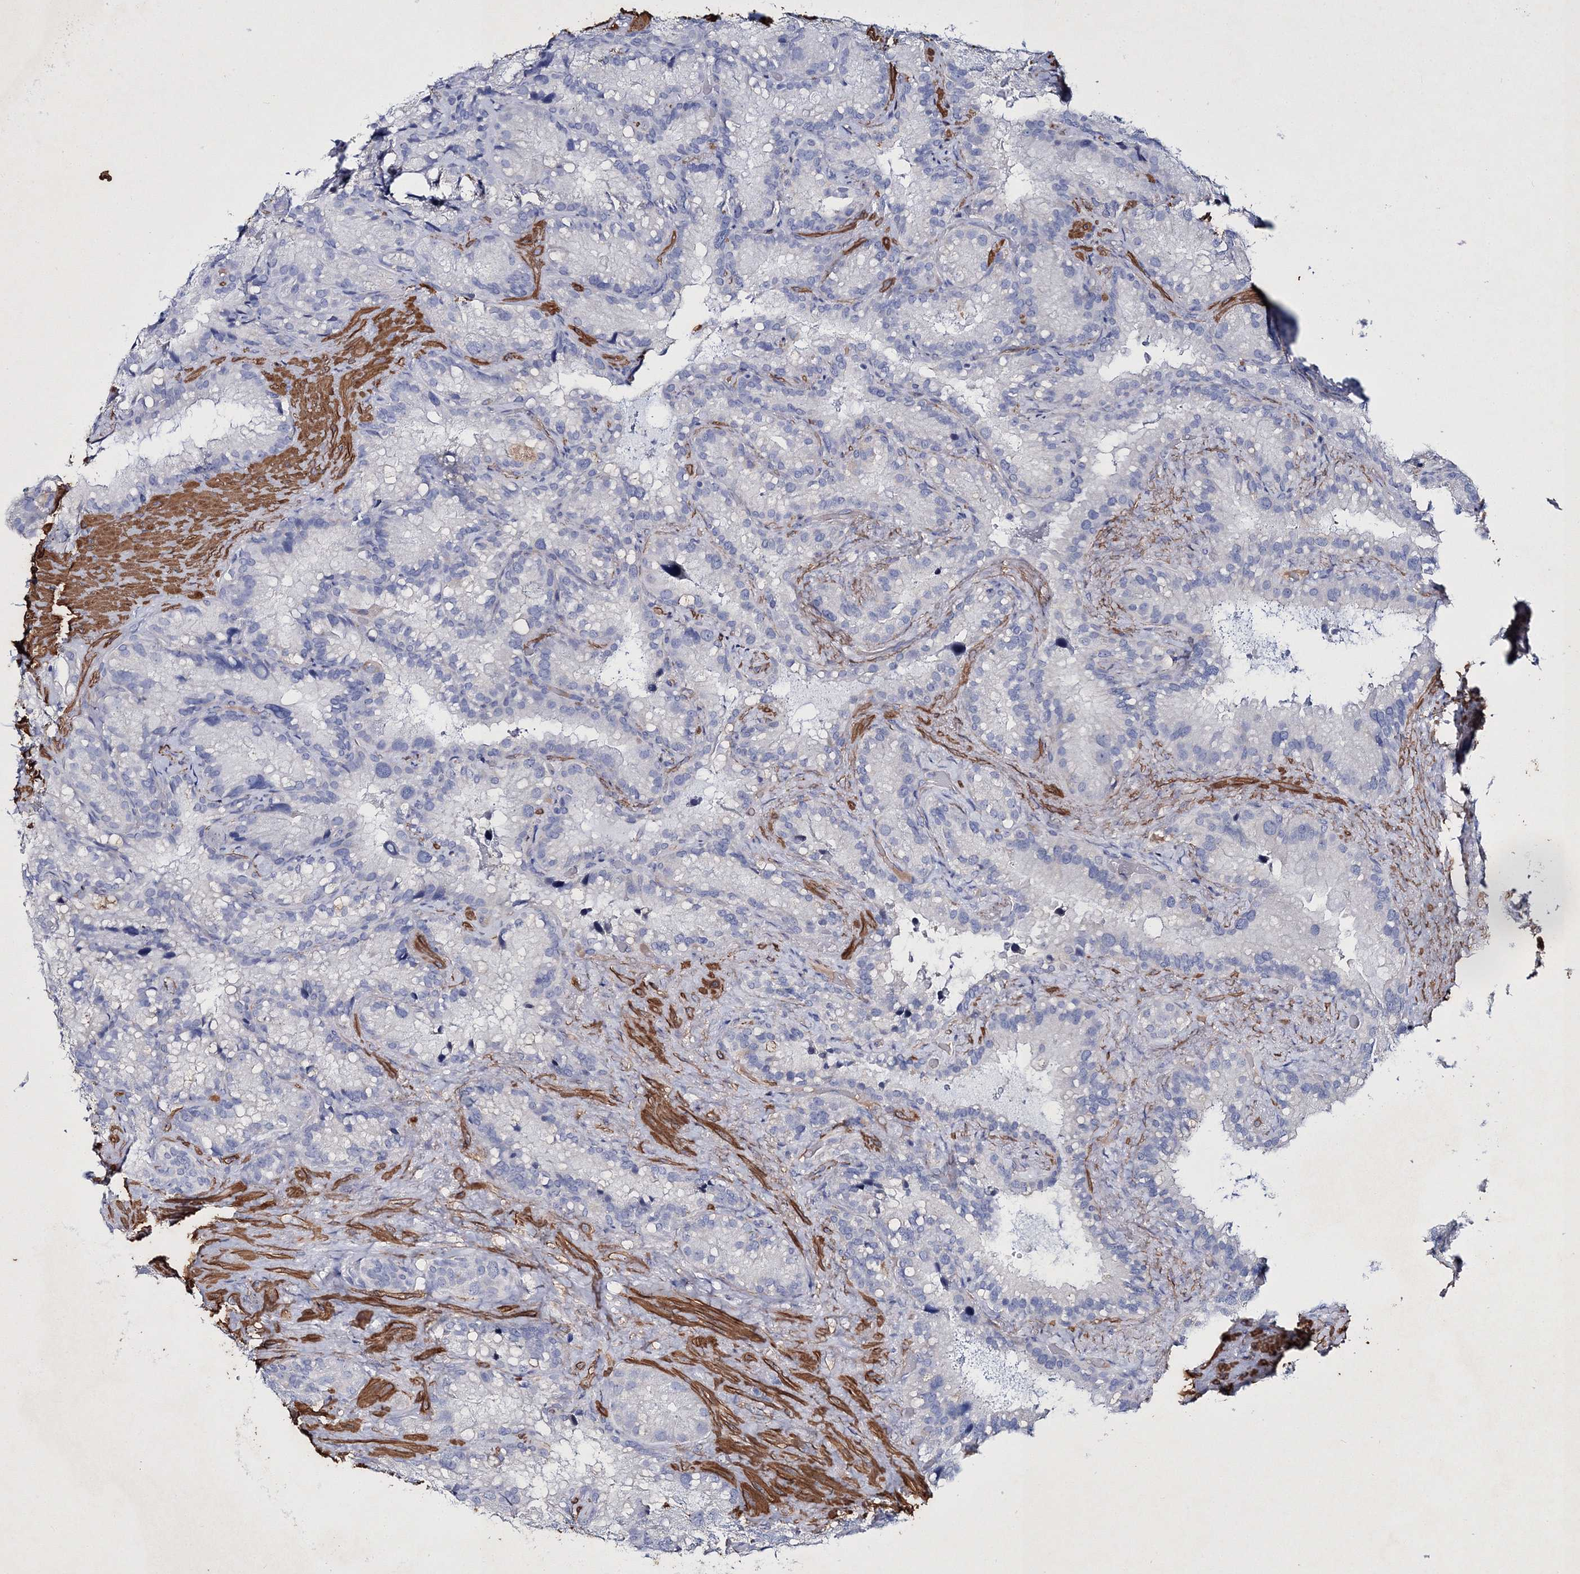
{"staining": {"intensity": "negative", "quantity": "none", "location": "none"}, "tissue": "seminal vesicle", "cell_type": "Glandular cells", "image_type": "normal", "snomed": [{"axis": "morphology", "description": "Normal tissue, NOS"}, {"axis": "topography", "description": "Prostate"}, {"axis": "topography", "description": "Seminal veicle"}], "caption": "Protein analysis of benign seminal vesicle shows no significant expression in glandular cells.", "gene": "RTN2", "patient": {"sex": "male", "age": 68}}